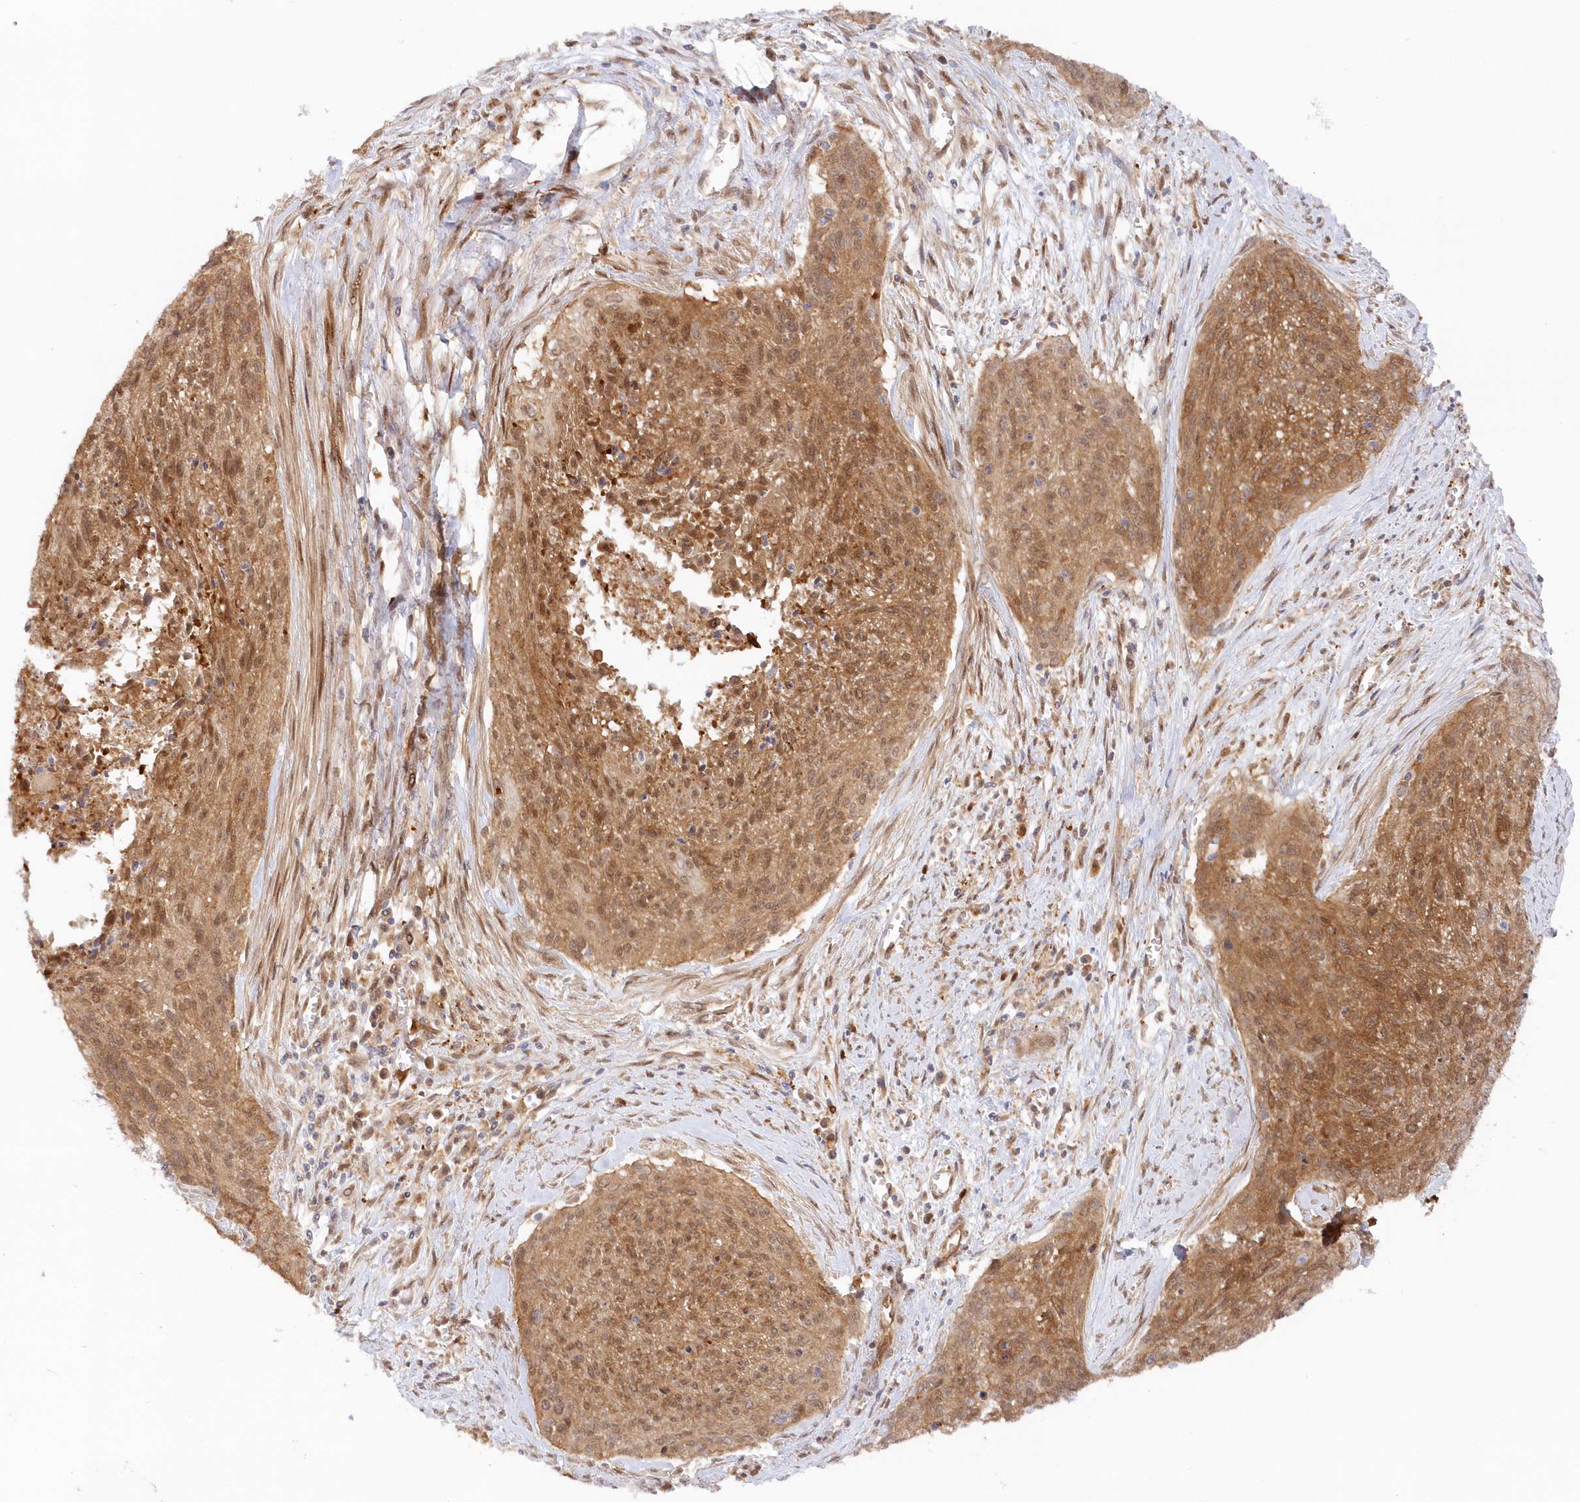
{"staining": {"intensity": "moderate", "quantity": ">75%", "location": "cytoplasmic/membranous"}, "tissue": "cervical cancer", "cell_type": "Tumor cells", "image_type": "cancer", "snomed": [{"axis": "morphology", "description": "Squamous cell carcinoma, NOS"}, {"axis": "topography", "description": "Cervix"}], "caption": "Immunohistochemical staining of cervical cancer (squamous cell carcinoma) reveals medium levels of moderate cytoplasmic/membranous protein positivity in approximately >75% of tumor cells. The protein of interest is shown in brown color, while the nuclei are stained blue.", "gene": "GBE1", "patient": {"sex": "female", "age": 55}}